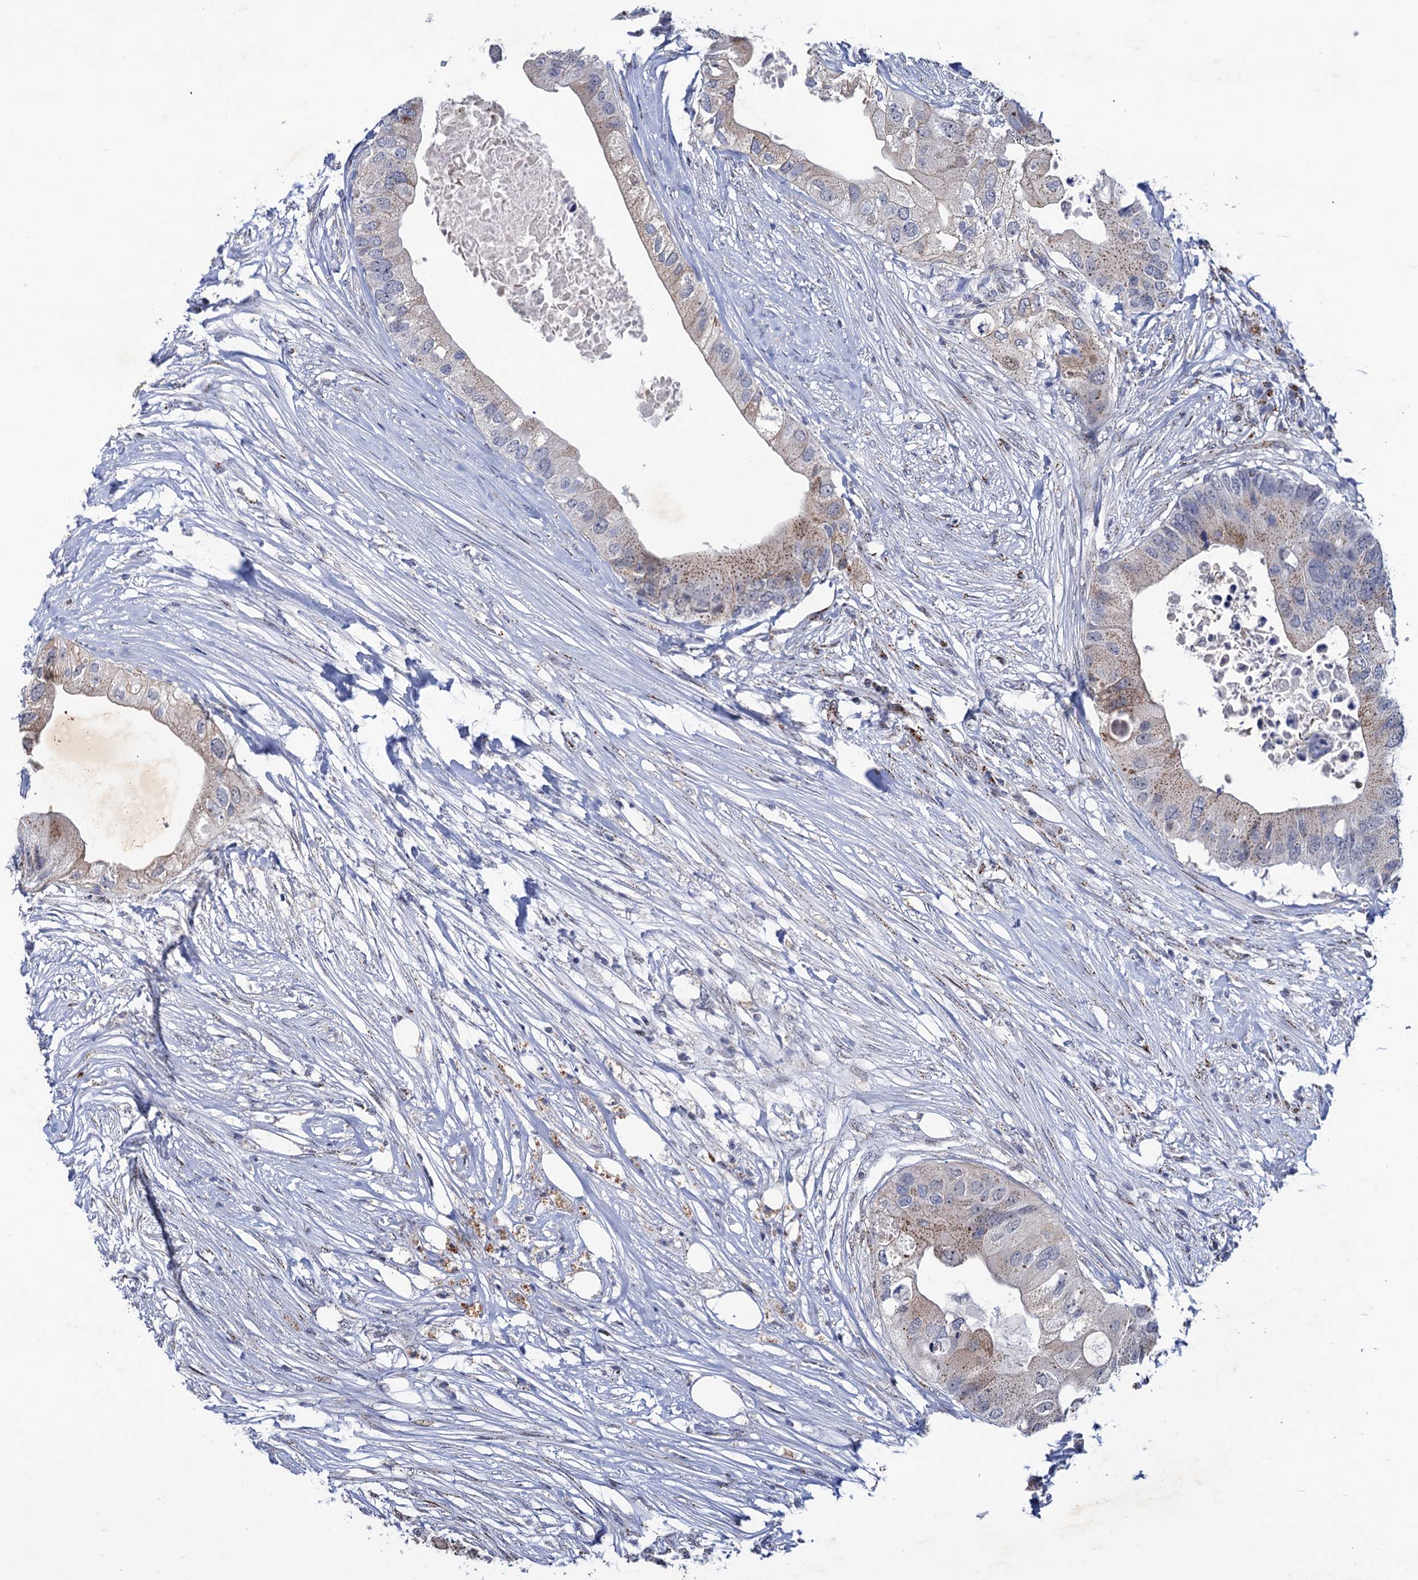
{"staining": {"intensity": "moderate", "quantity": "<25%", "location": "cytoplasmic/membranous"}, "tissue": "colorectal cancer", "cell_type": "Tumor cells", "image_type": "cancer", "snomed": [{"axis": "morphology", "description": "Adenocarcinoma, NOS"}, {"axis": "topography", "description": "Colon"}], "caption": "Colorectal adenocarcinoma stained with DAB (3,3'-diaminobenzidine) immunohistochemistry reveals low levels of moderate cytoplasmic/membranous expression in about <25% of tumor cells.", "gene": "THAP2", "patient": {"sex": "male", "age": 71}}